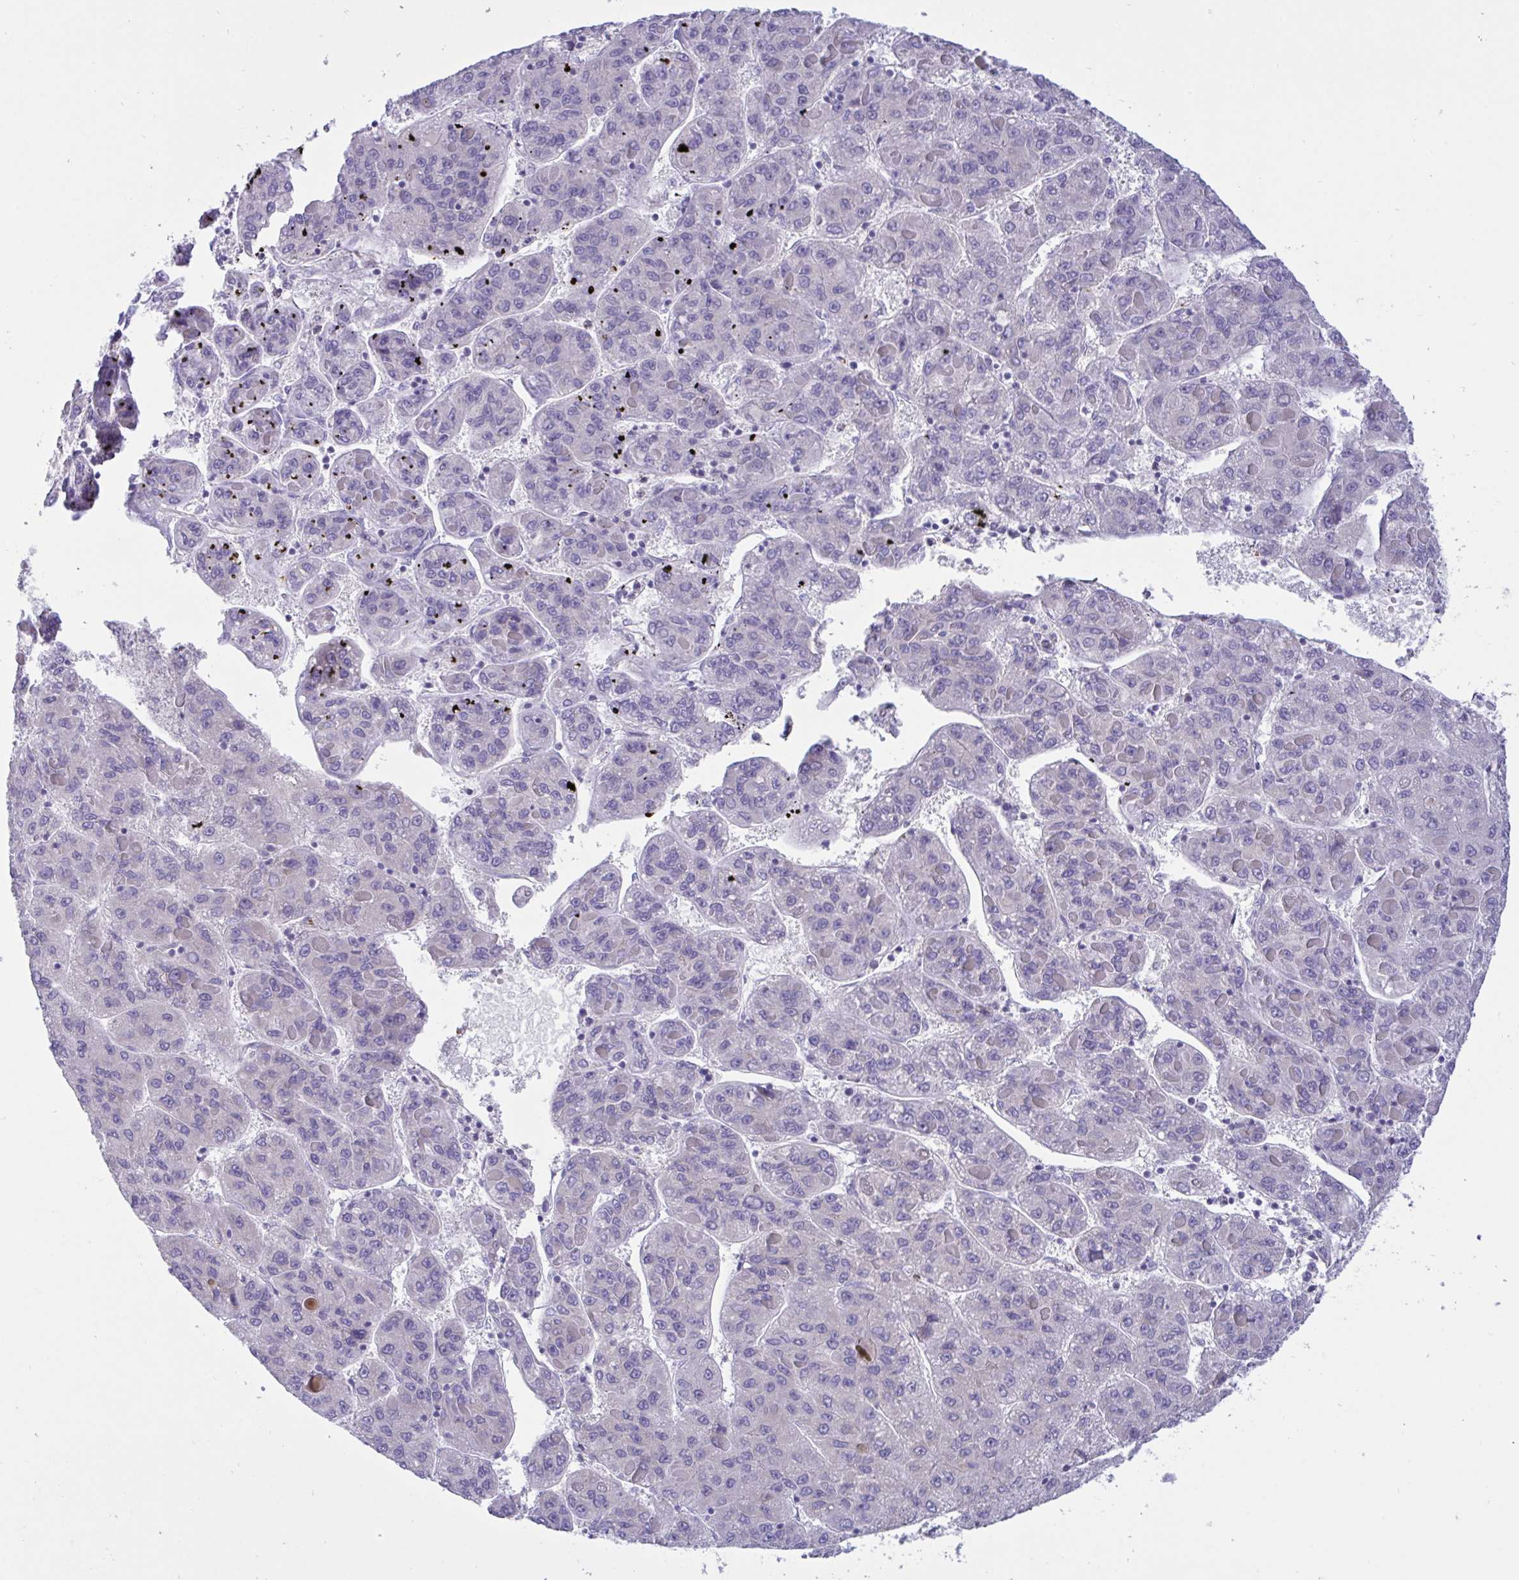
{"staining": {"intensity": "negative", "quantity": "none", "location": "none"}, "tissue": "liver cancer", "cell_type": "Tumor cells", "image_type": "cancer", "snomed": [{"axis": "morphology", "description": "Carcinoma, Hepatocellular, NOS"}, {"axis": "topography", "description": "Liver"}], "caption": "Immunohistochemistry image of neoplastic tissue: human liver cancer stained with DAB reveals no significant protein expression in tumor cells.", "gene": "OXLD1", "patient": {"sex": "female", "age": 82}}